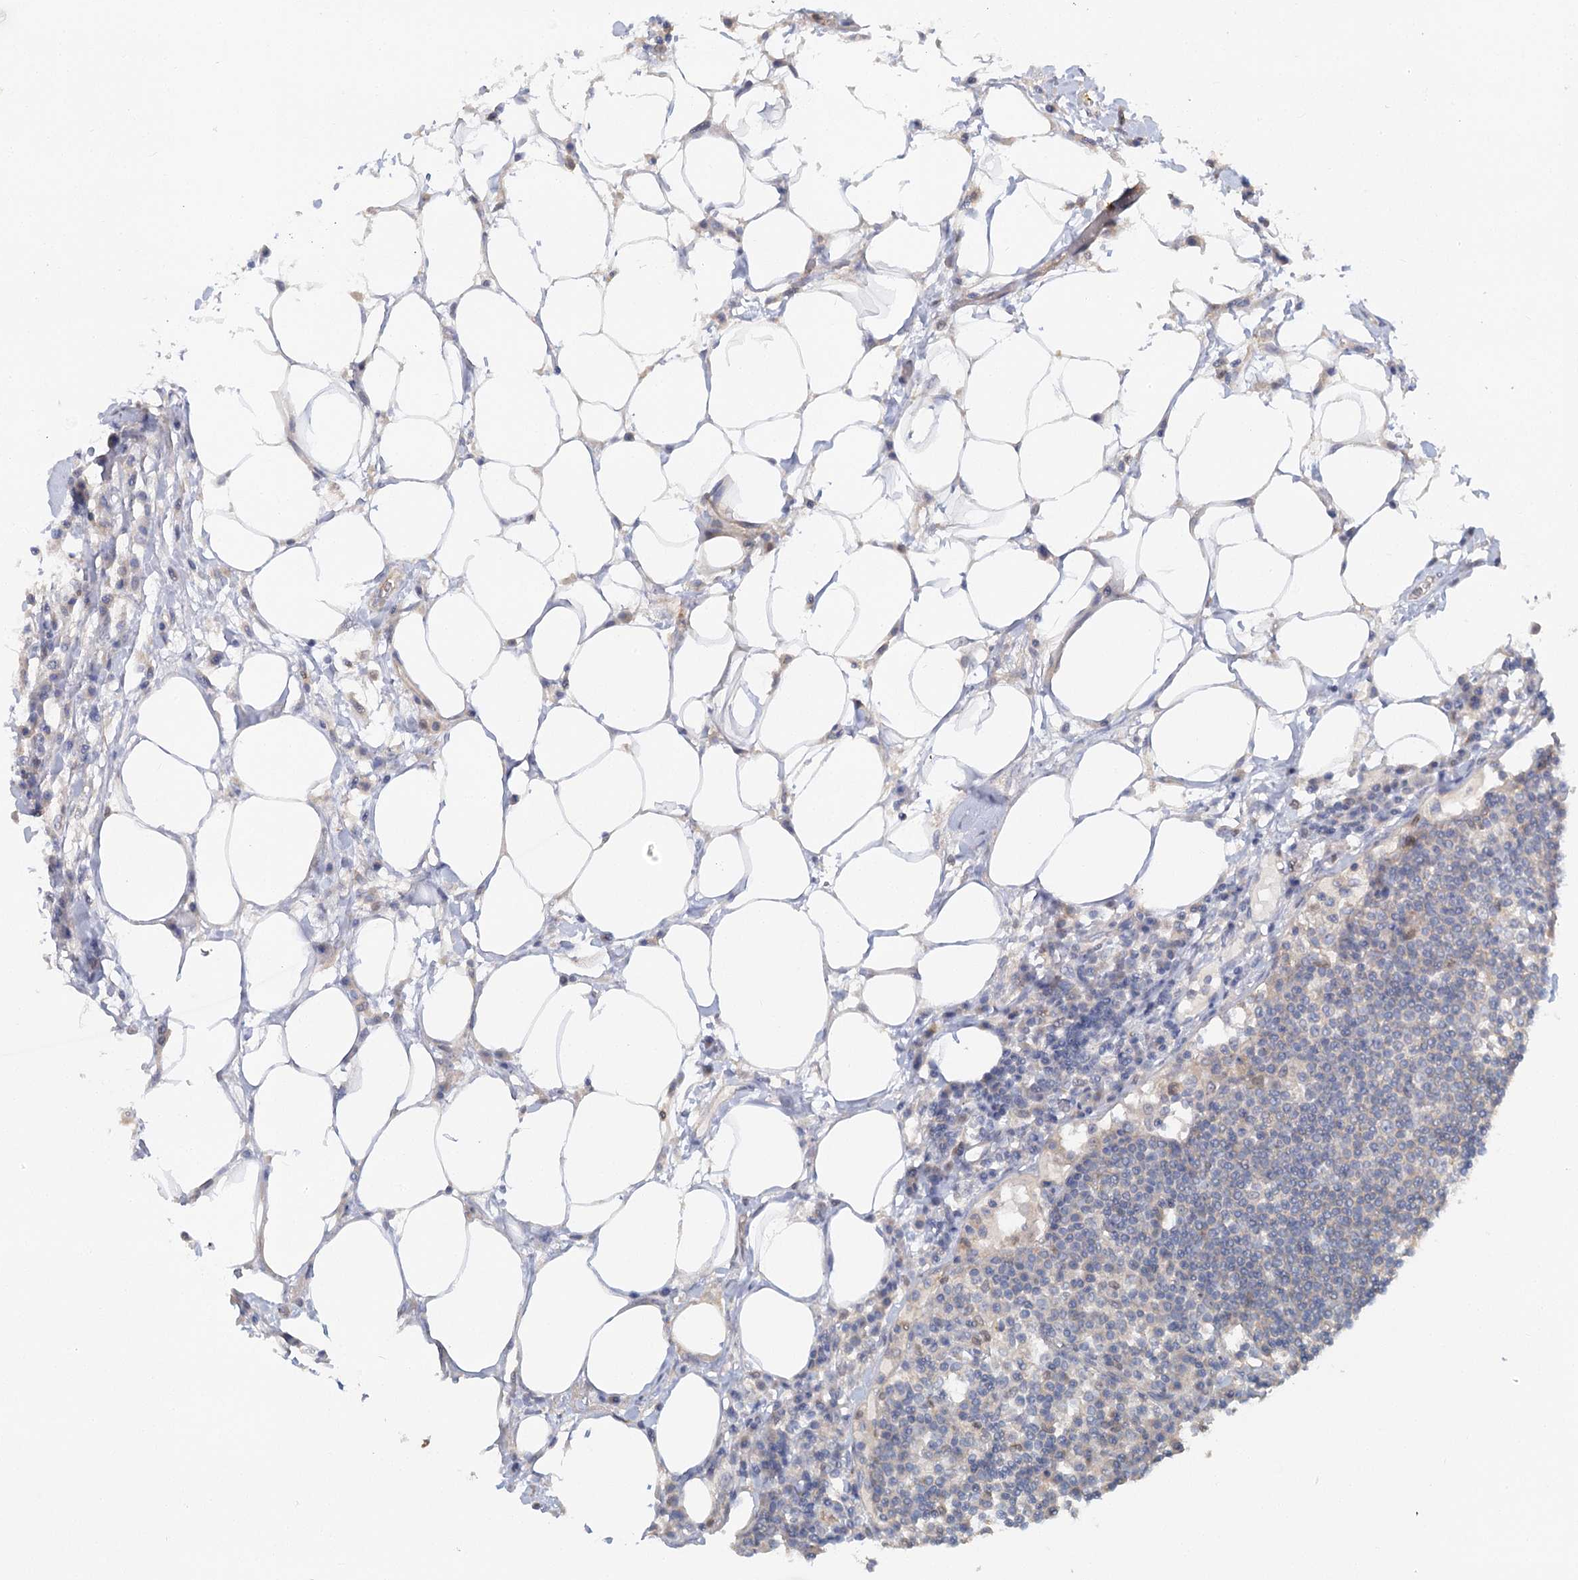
{"staining": {"intensity": "negative", "quantity": "none", "location": "none"}, "tissue": "lymph node", "cell_type": "Germinal center cells", "image_type": "normal", "snomed": [{"axis": "morphology", "description": "Normal tissue, NOS"}, {"axis": "topography", "description": "Lymph node"}], "caption": "IHC of normal lymph node displays no expression in germinal center cells. (Brightfield microscopy of DAB (3,3'-diaminobenzidine) immunohistochemistry at high magnification).", "gene": "EPB41L5", "patient": {"sex": "female", "age": 53}}